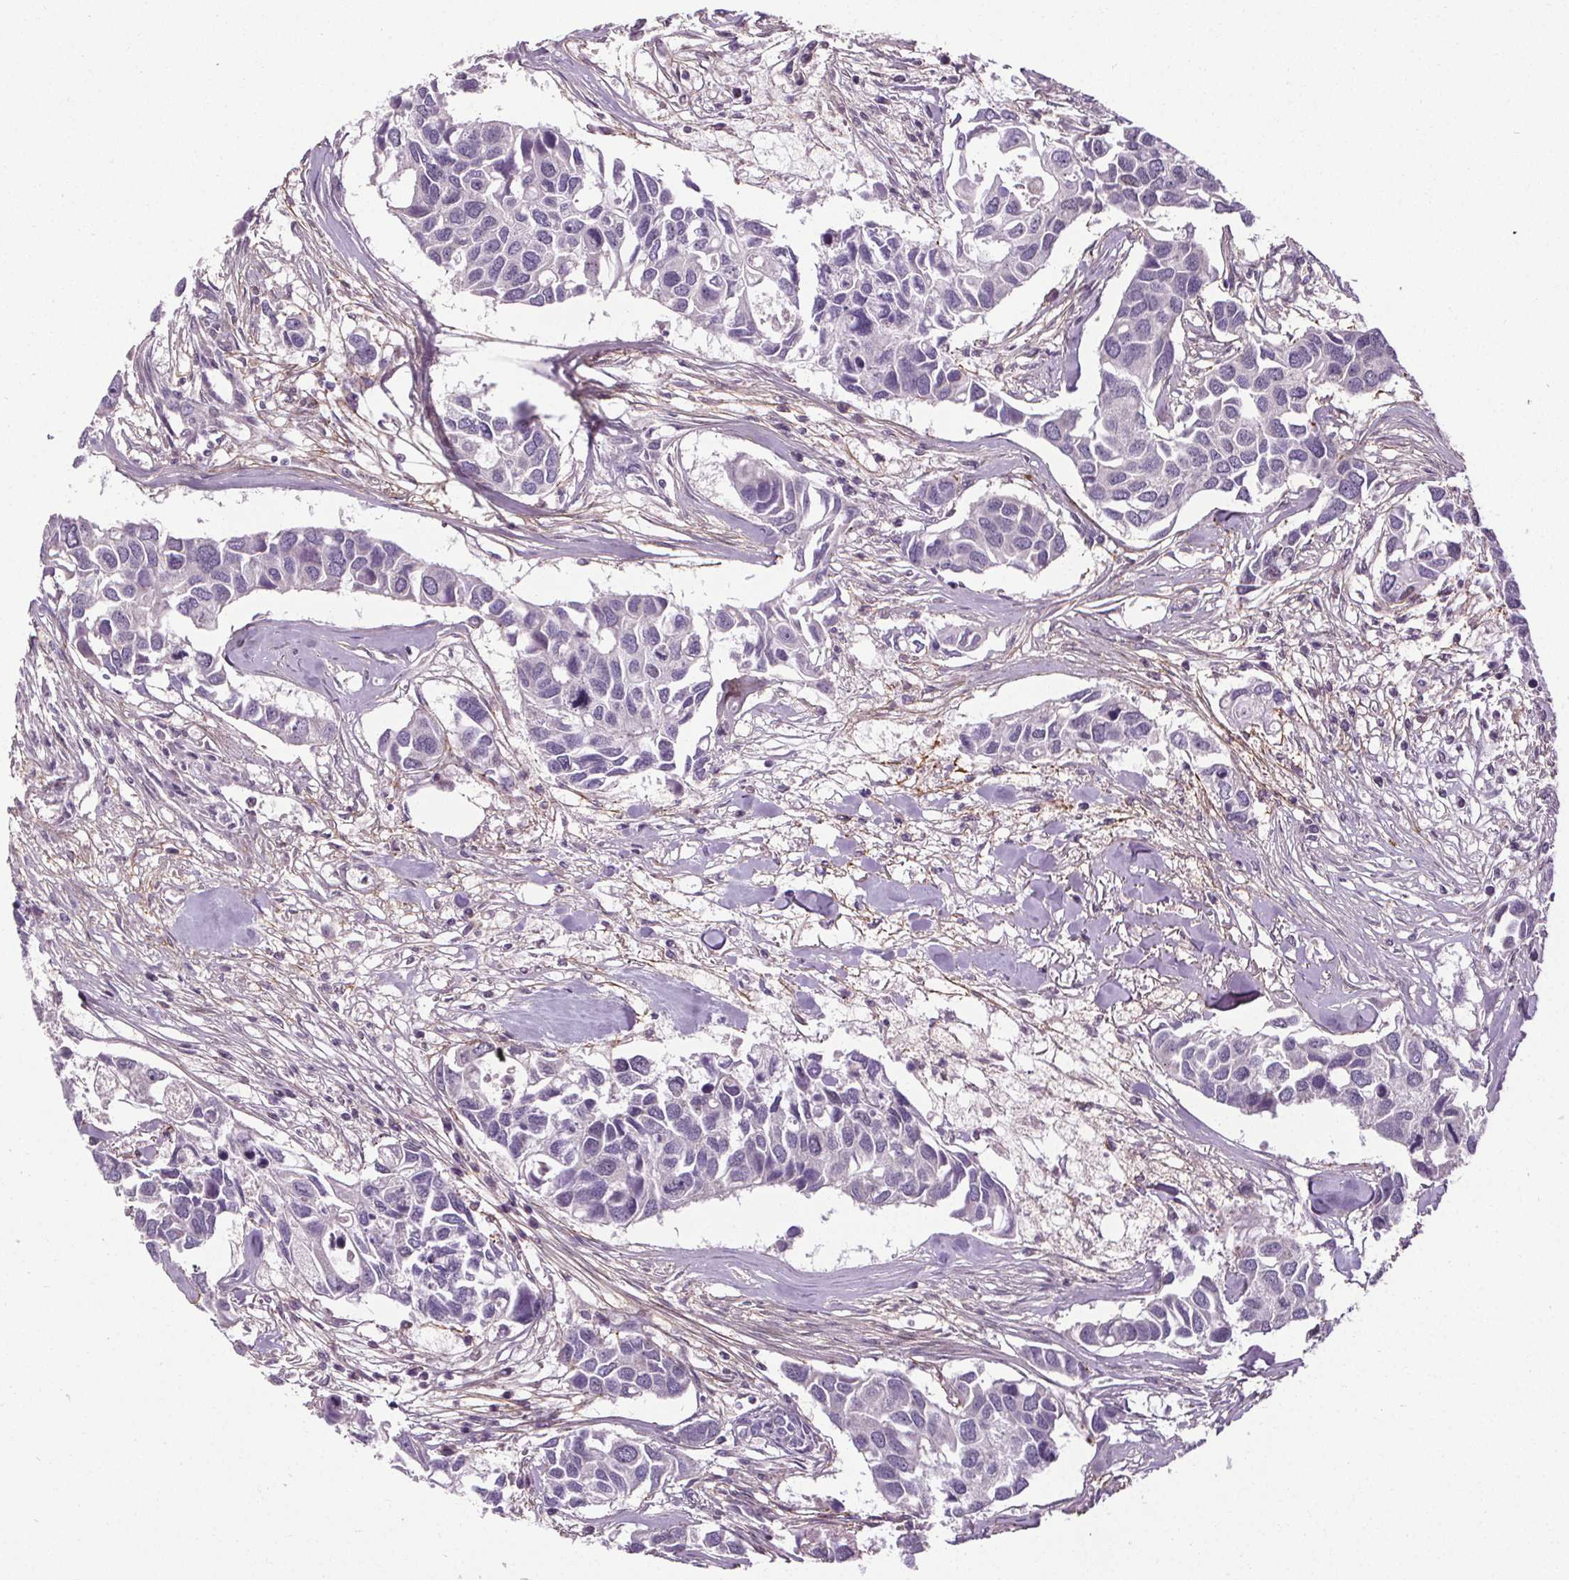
{"staining": {"intensity": "negative", "quantity": "none", "location": "none"}, "tissue": "breast cancer", "cell_type": "Tumor cells", "image_type": "cancer", "snomed": [{"axis": "morphology", "description": "Duct carcinoma"}, {"axis": "topography", "description": "Breast"}], "caption": "The image exhibits no significant expression in tumor cells of breast intraductal carcinoma.", "gene": "KIAA0232", "patient": {"sex": "female", "age": 83}}